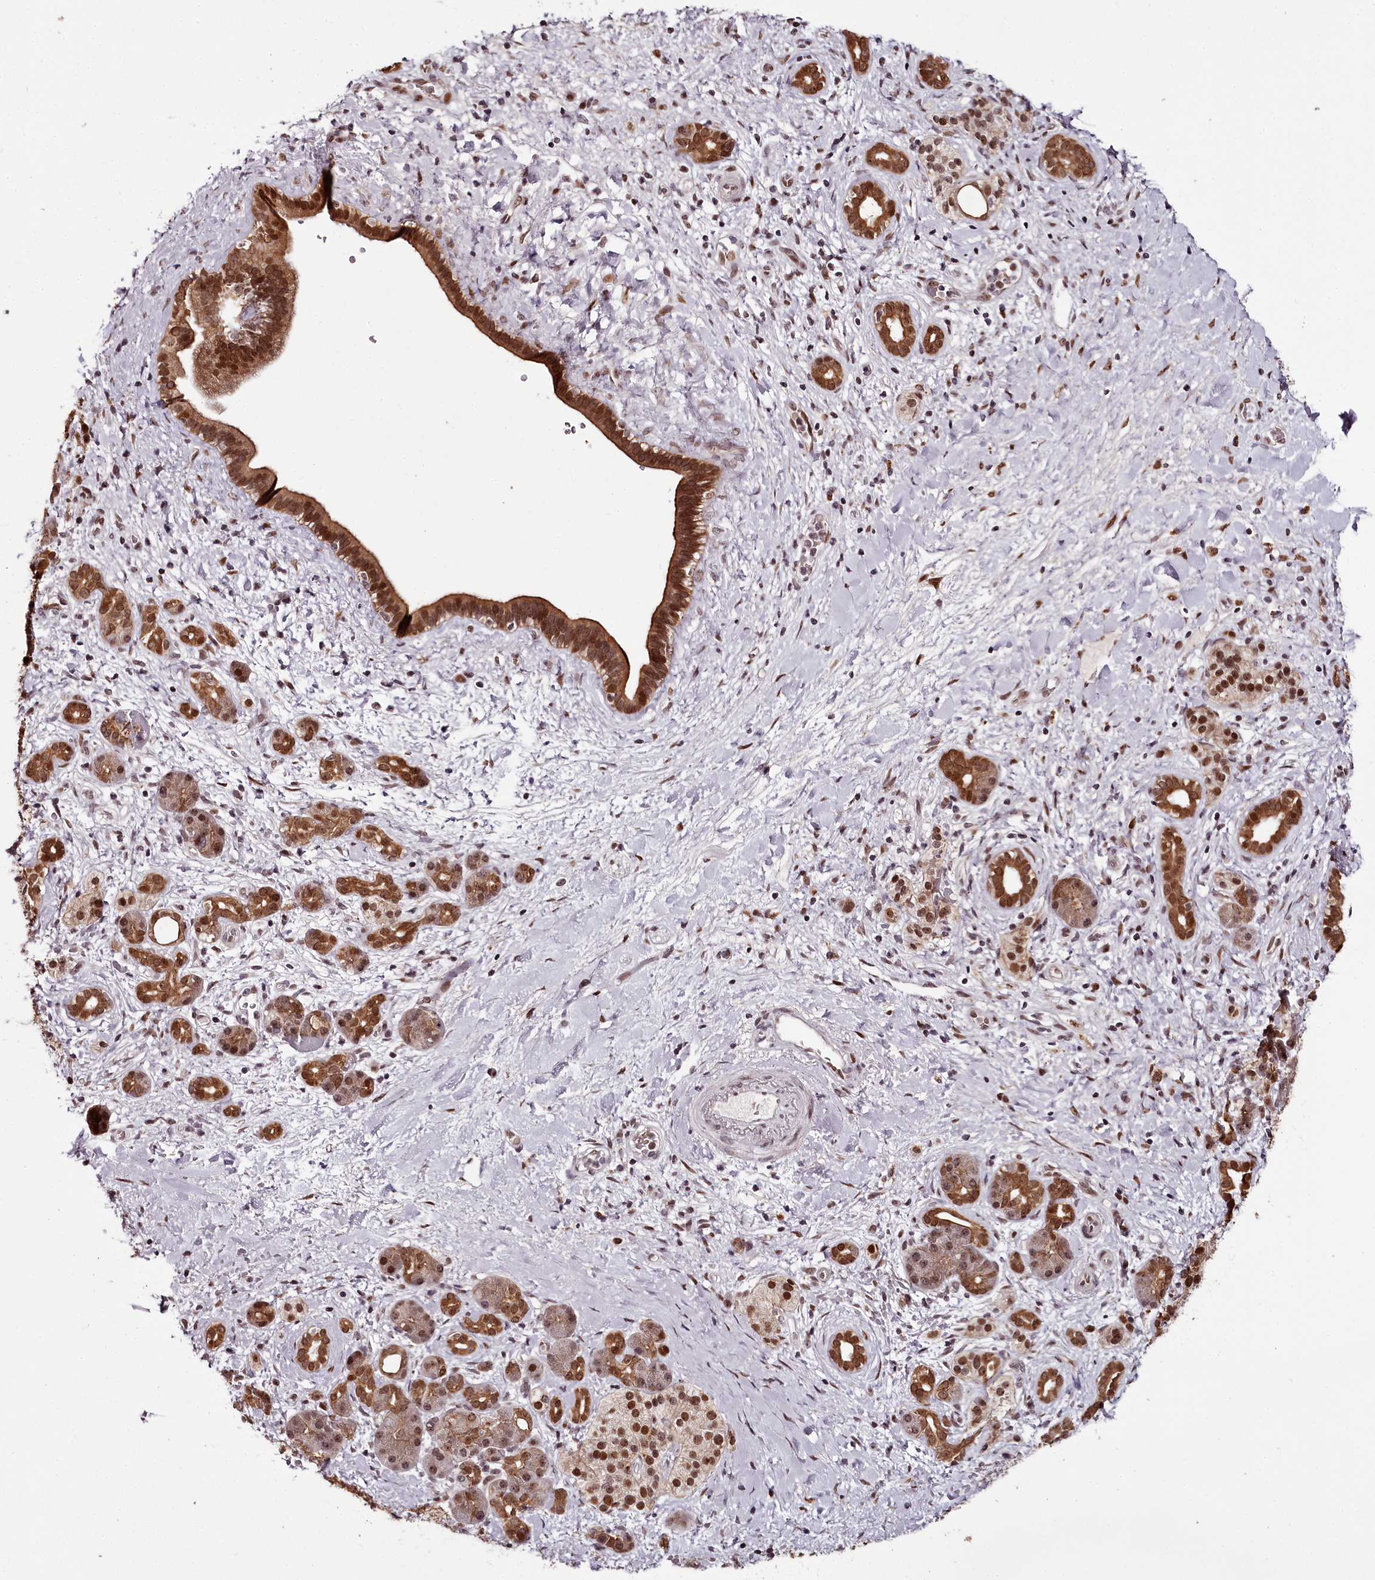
{"staining": {"intensity": "strong", "quantity": ">75%", "location": "cytoplasmic/membranous,nuclear"}, "tissue": "pancreatic cancer", "cell_type": "Tumor cells", "image_type": "cancer", "snomed": [{"axis": "morphology", "description": "Normal tissue, NOS"}, {"axis": "morphology", "description": "Adenocarcinoma, NOS"}, {"axis": "topography", "description": "Pancreas"}, {"axis": "topography", "description": "Peripheral nerve tissue"}], "caption": "Immunohistochemistry (IHC) histopathology image of neoplastic tissue: pancreatic adenocarcinoma stained using immunohistochemistry shows high levels of strong protein expression localized specifically in the cytoplasmic/membranous and nuclear of tumor cells, appearing as a cytoplasmic/membranous and nuclear brown color.", "gene": "THYN1", "patient": {"sex": "female", "age": 77}}